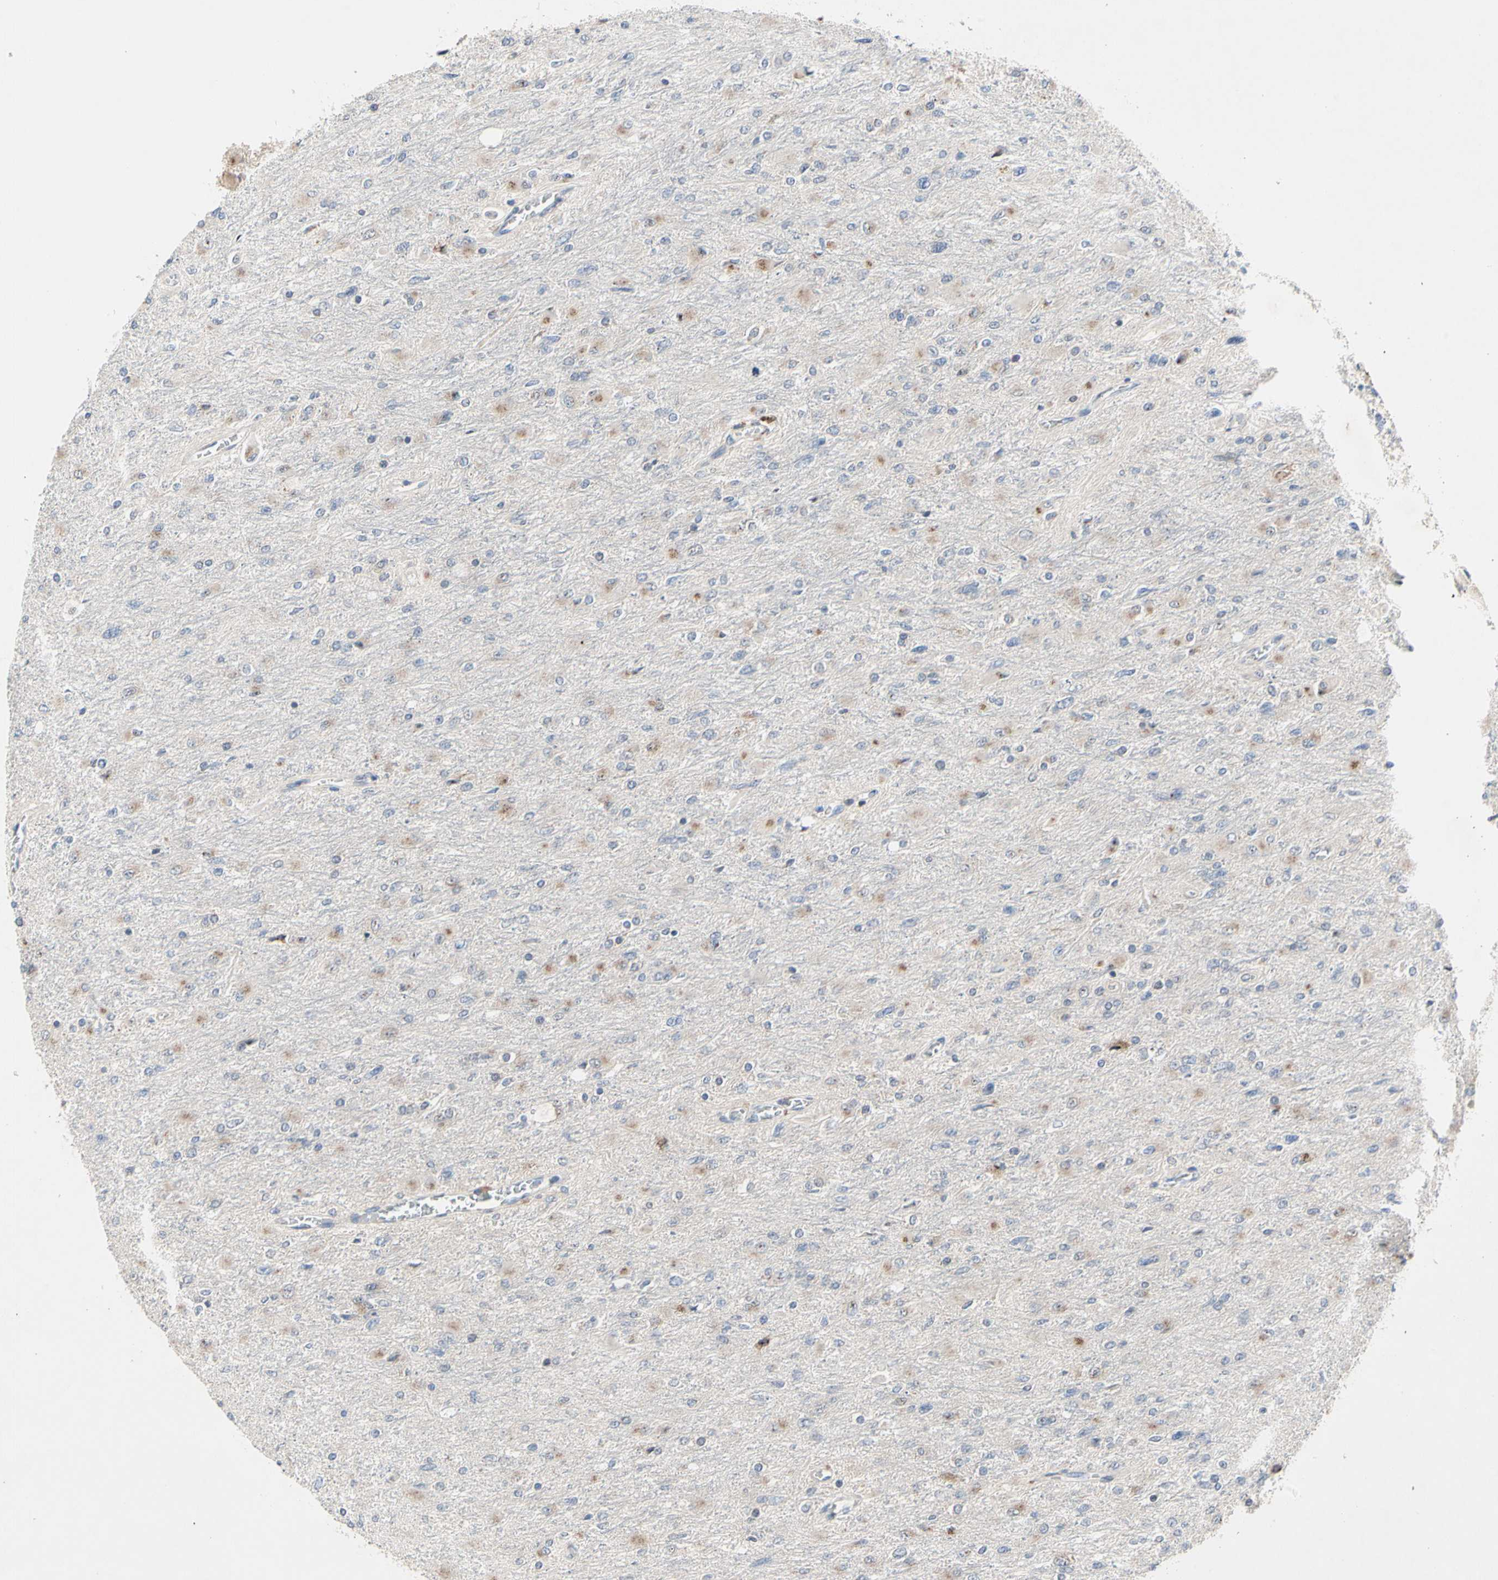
{"staining": {"intensity": "weak", "quantity": "25%-75%", "location": "cytoplasmic/membranous"}, "tissue": "glioma", "cell_type": "Tumor cells", "image_type": "cancer", "snomed": [{"axis": "morphology", "description": "Glioma, malignant, High grade"}, {"axis": "topography", "description": "Cerebral cortex"}], "caption": "About 25%-75% of tumor cells in malignant glioma (high-grade) reveal weak cytoplasmic/membranous protein staining as visualized by brown immunohistochemical staining.", "gene": "MMEL1", "patient": {"sex": "female", "age": 36}}